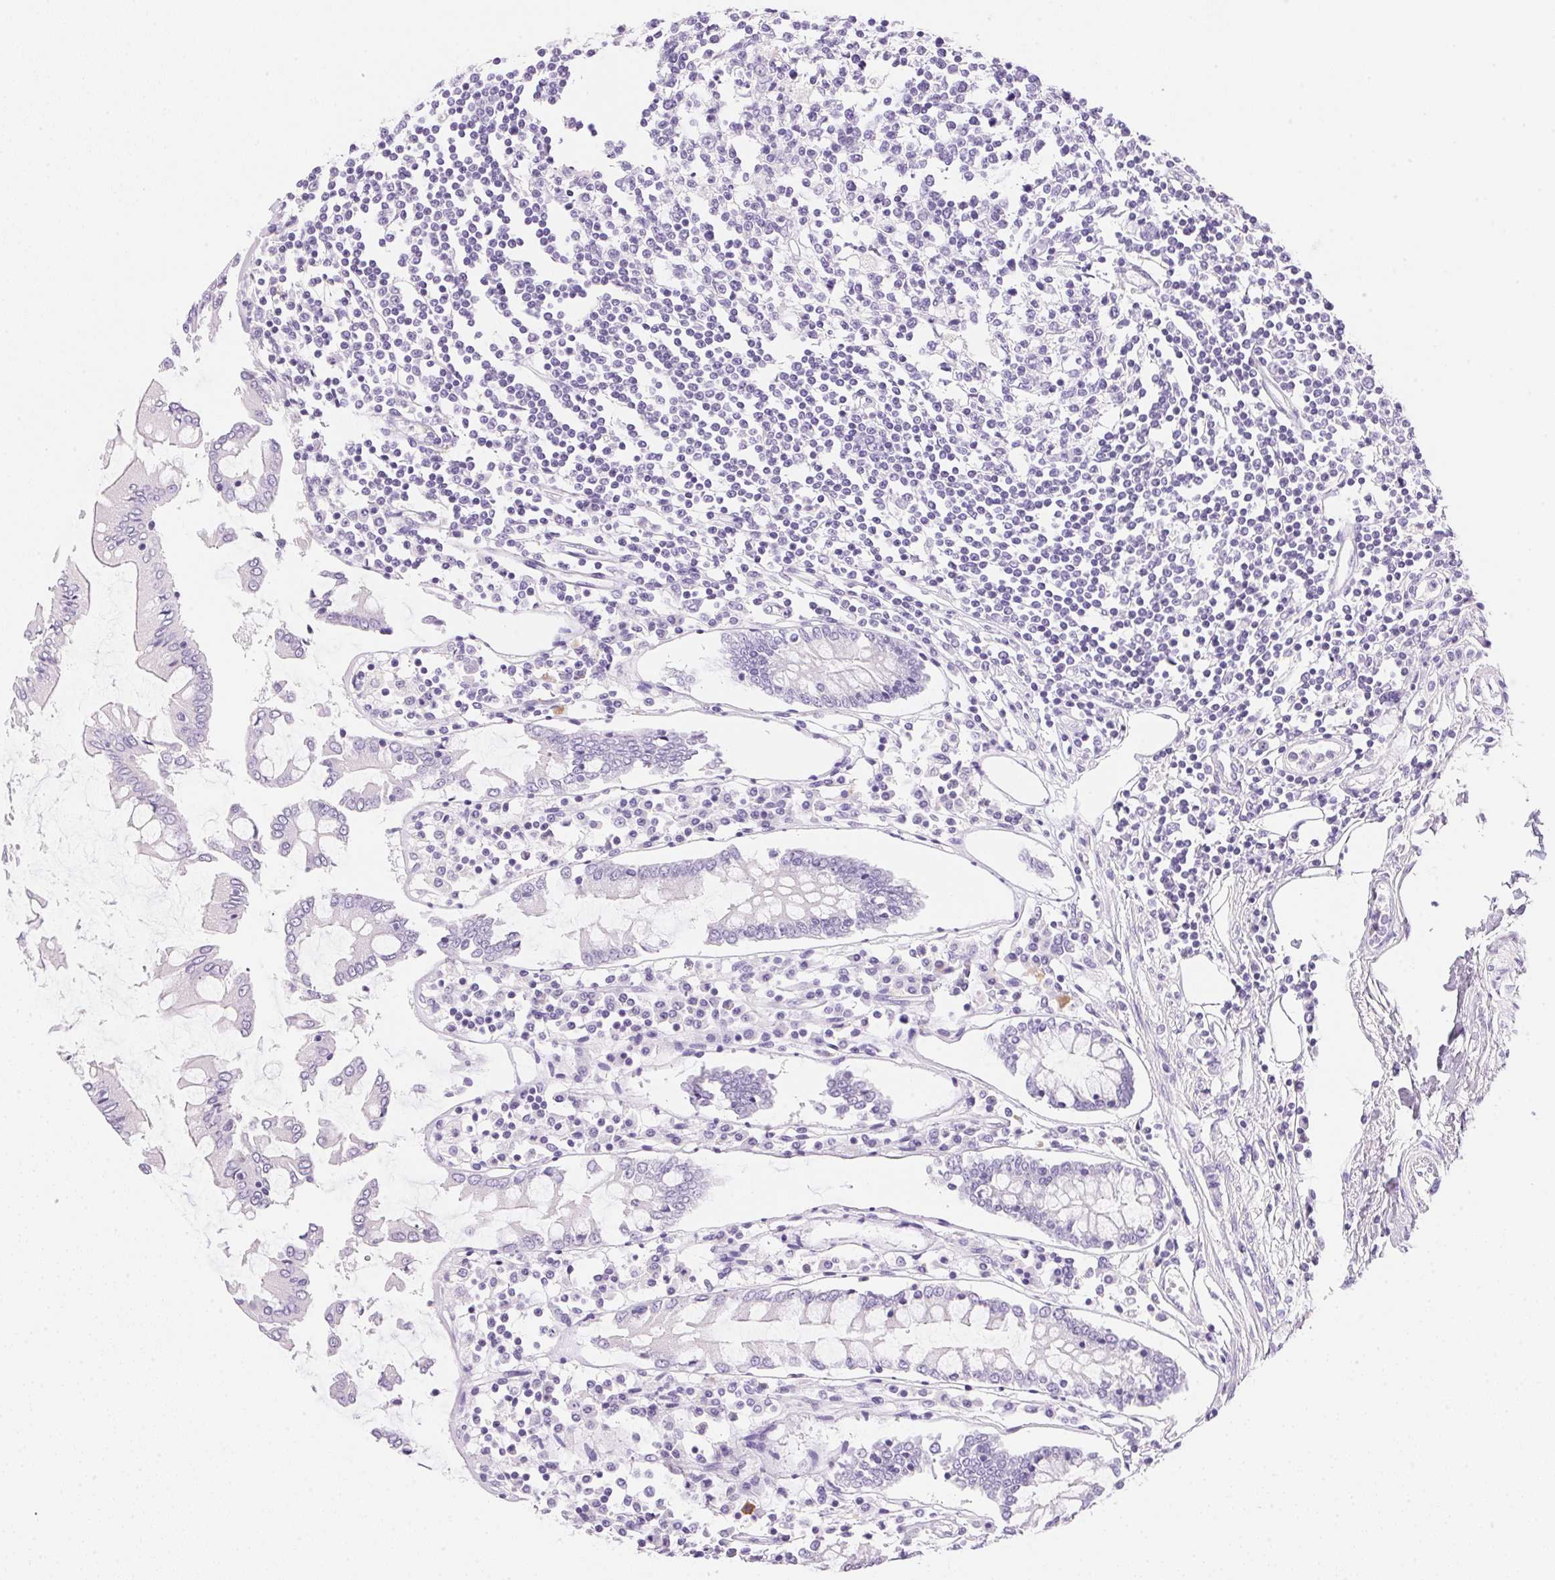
{"staining": {"intensity": "negative", "quantity": "none", "location": "none"}, "tissue": "colorectal cancer", "cell_type": "Tumor cells", "image_type": "cancer", "snomed": [{"axis": "morphology", "description": "Adenocarcinoma, NOS"}, {"axis": "topography", "description": "Colon"}], "caption": "This is an immunohistochemistry micrograph of colorectal cancer (adenocarcinoma). There is no staining in tumor cells.", "gene": "DHCR24", "patient": {"sex": "male", "age": 77}}